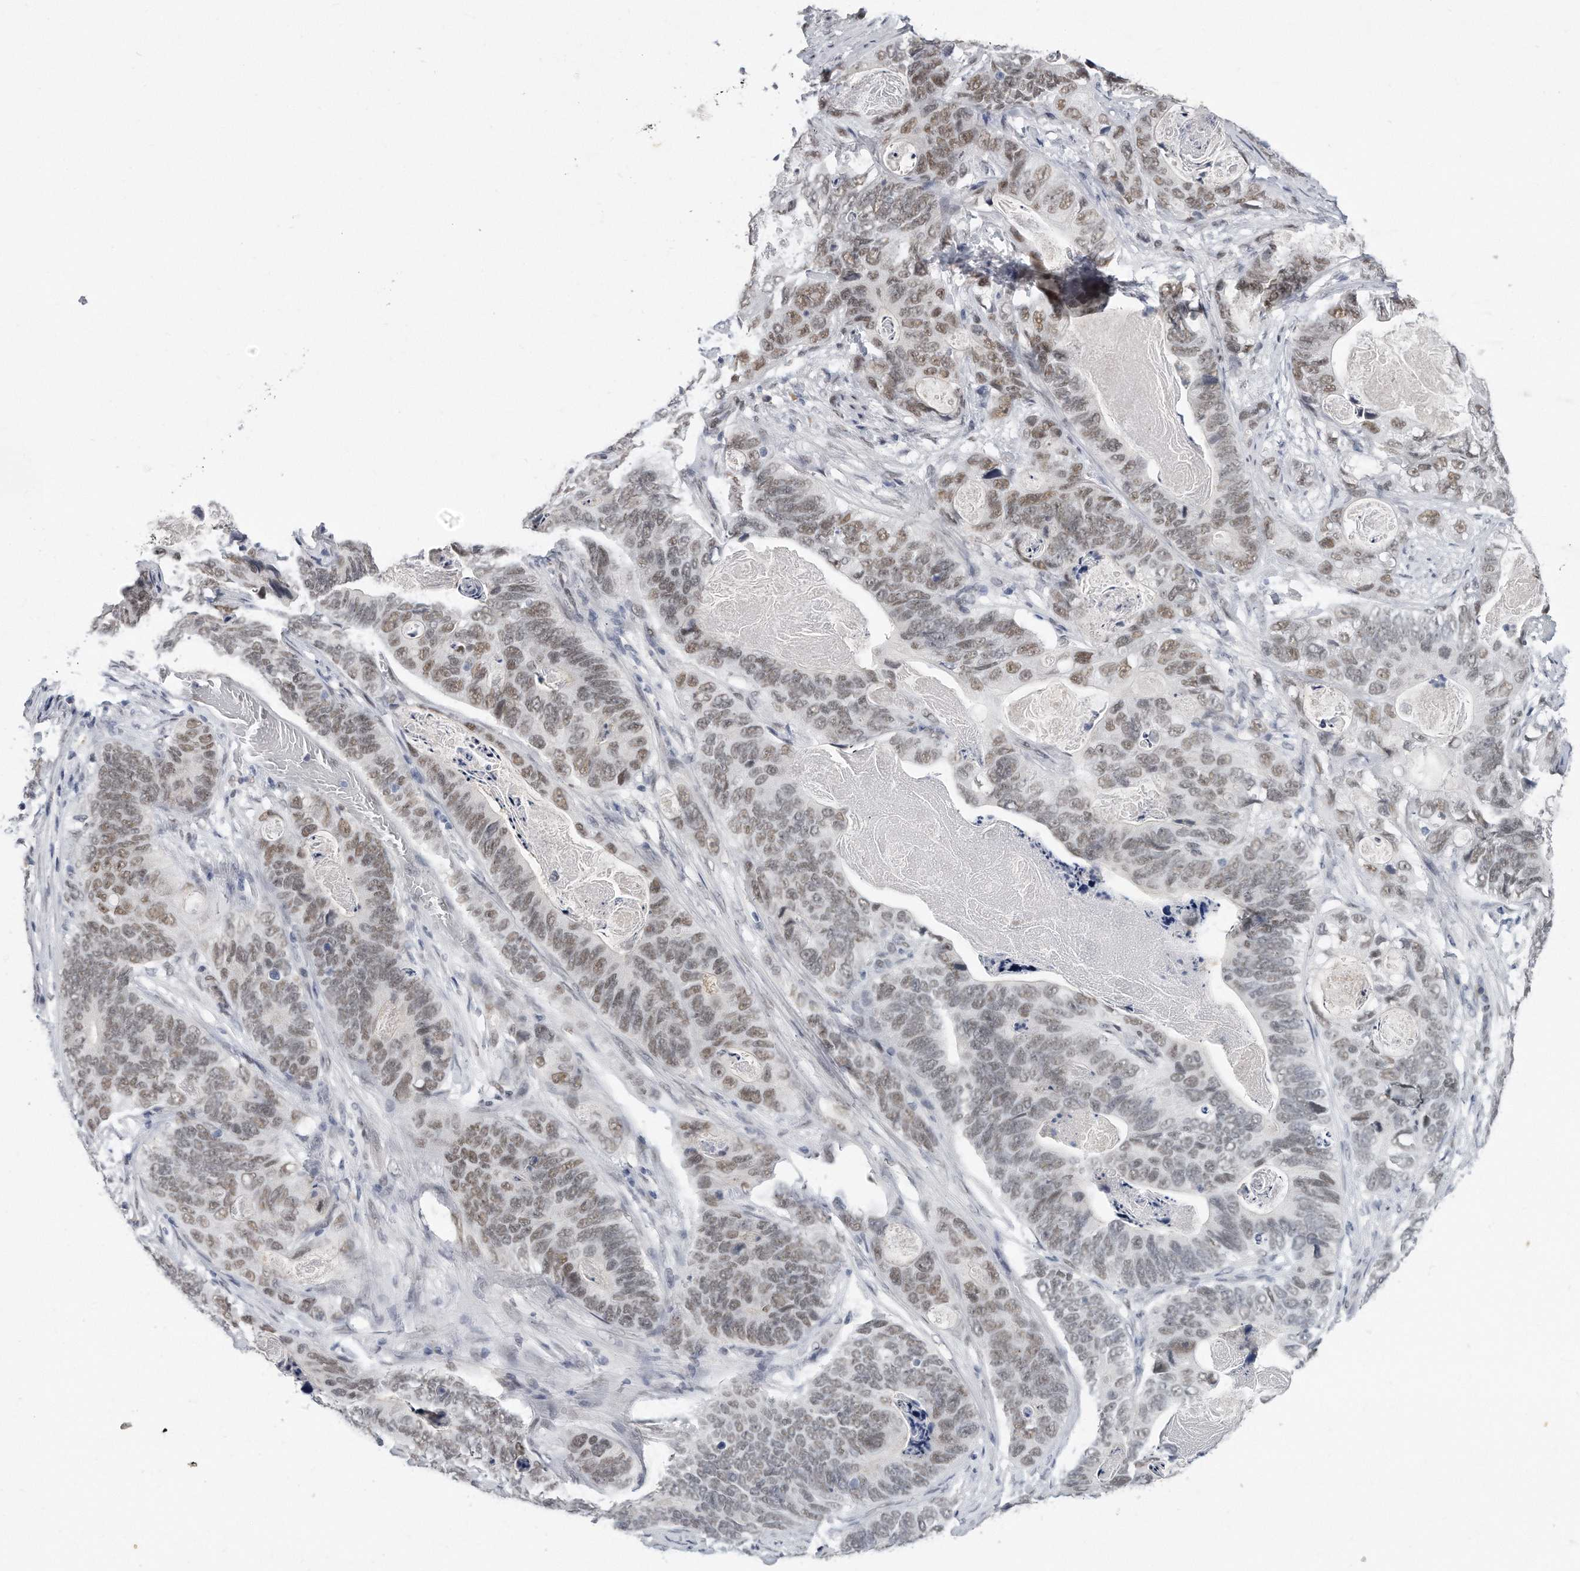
{"staining": {"intensity": "moderate", "quantity": "25%-75%", "location": "nuclear"}, "tissue": "stomach cancer", "cell_type": "Tumor cells", "image_type": "cancer", "snomed": [{"axis": "morphology", "description": "Normal tissue, NOS"}, {"axis": "morphology", "description": "Adenocarcinoma, NOS"}, {"axis": "topography", "description": "Stomach"}], "caption": "A photomicrograph of stomach cancer (adenocarcinoma) stained for a protein reveals moderate nuclear brown staining in tumor cells.", "gene": "CTBP2", "patient": {"sex": "female", "age": 89}}